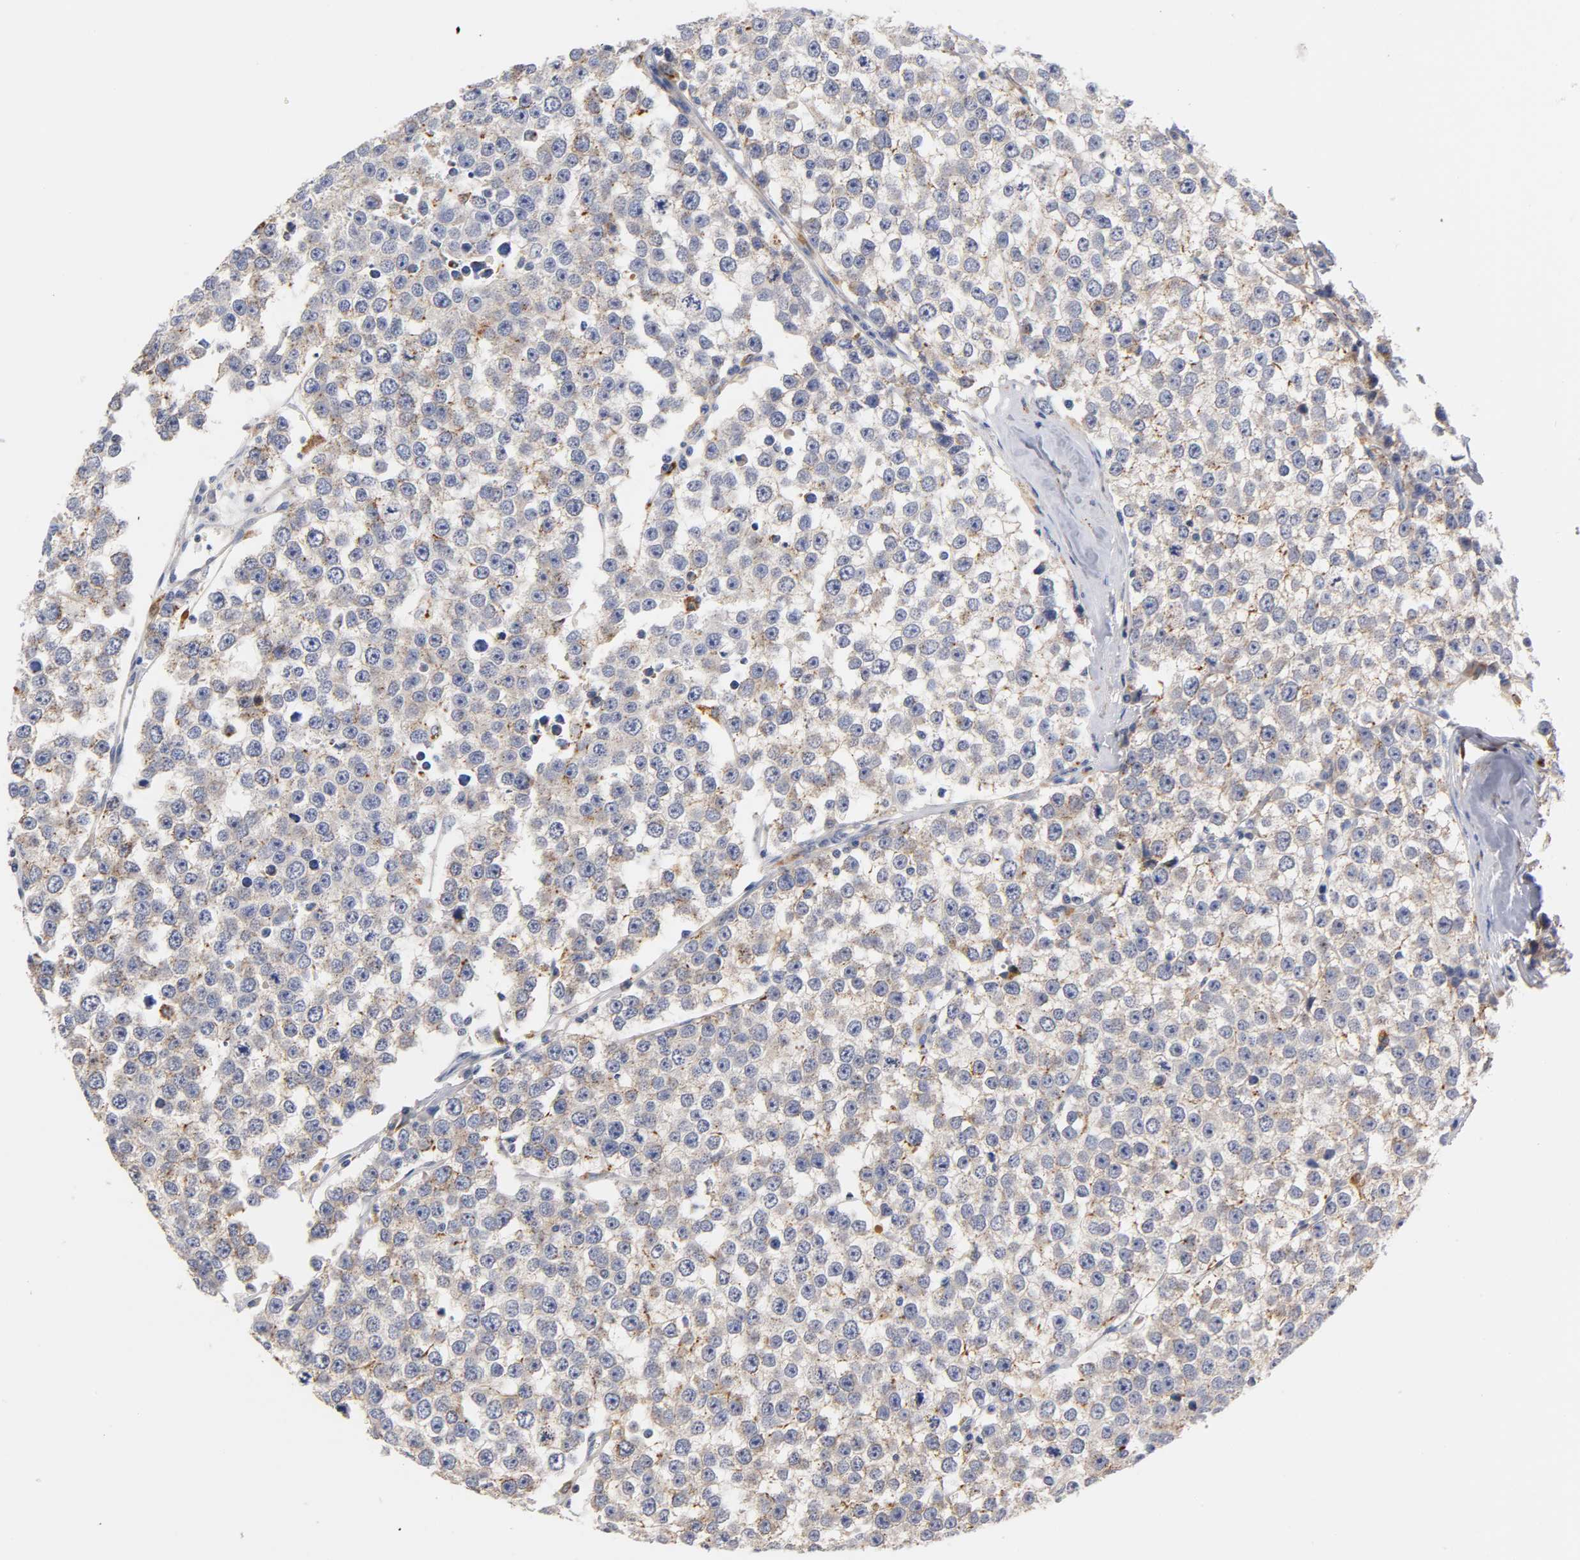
{"staining": {"intensity": "weak", "quantity": "25%-75%", "location": "cytoplasmic/membranous"}, "tissue": "testis cancer", "cell_type": "Tumor cells", "image_type": "cancer", "snomed": [{"axis": "morphology", "description": "Seminoma, NOS"}, {"axis": "morphology", "description": "Carcinoma, Embryonal, NOS"}, {"axis": "topography", "description": "Testis"}], "caption": "Brown immunohistochemical staining in embryonal carcinoma (testis) shows weak cytoplasmic/membranous staining in about 25%-75% of tumor cells.", "gene": "SEMA5A", "patient": {"sex": "male", "age": 52}}